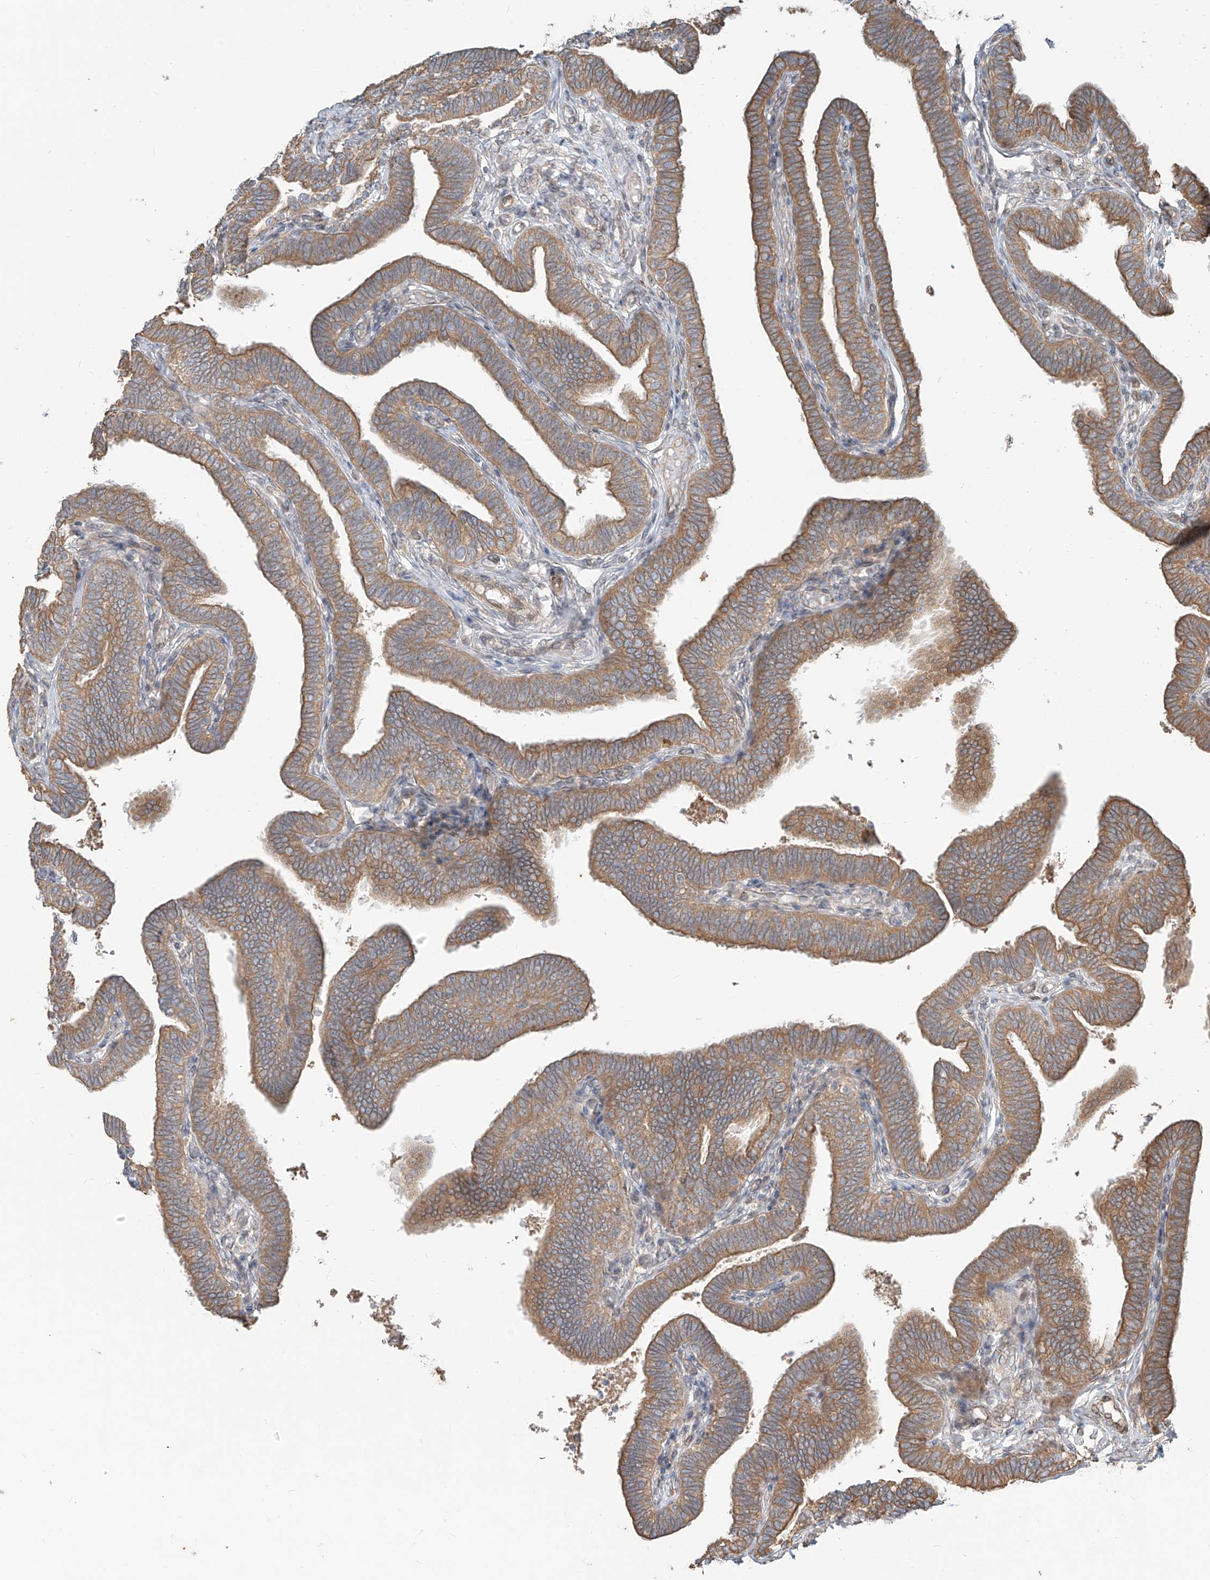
{"staining": {"intensity": "moderate", "quantity": ">75%", "location": "cytoplasmic/membranous"}, "tissue": "fallopian tube", "cell_type": "Glandular cells", "image_type": "normal", "snomed": [{"axis": "morphology", "description": "Normal tissue, NOS"}, {"axis": "topography", "description": "Fallopian tube"}], "caption": "Immunohistochemical staining of unremarkable human fallopian tube exhibits moderate cytoplasmic/membranous protein positivity in about >75% of glandular cells.", "gene": "CEP162", "patient": {"sex": "female", "age": 39}}